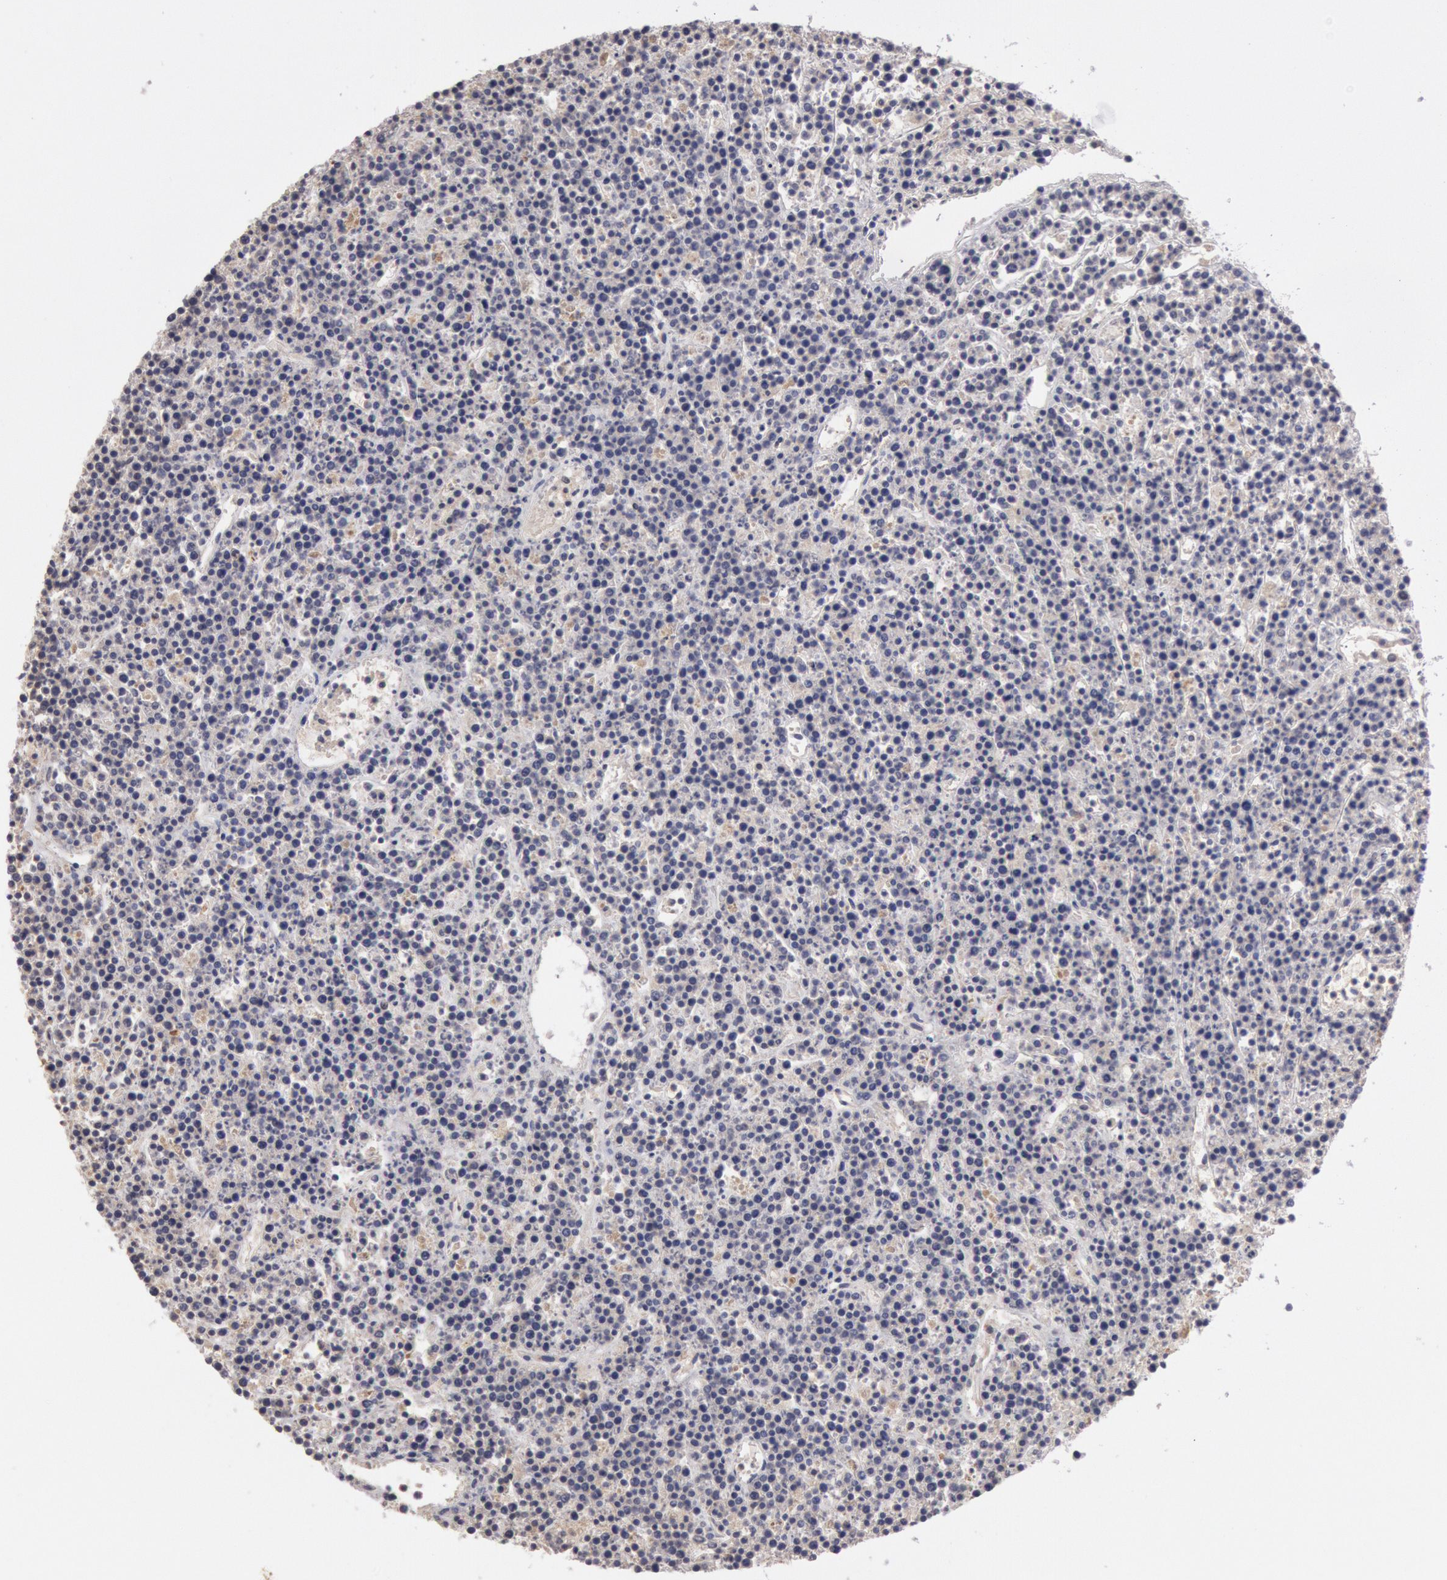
{"staining": {"intensity": "negative", "quantity": "none", "location": "none"}, "tissue": "lymphoma", "cell_type": "Tumor cells", "image_type": "cancer", "snomed": [{"axis": "morphology", "description": "Malignant lymphoma, non-Hodgkin's type, High grade"}, {"axis": "topography", "description": "Ovary"}], "caption": "High magnification brightfield microscopy of high-grade malignant lymphoma, non-Hodgkin's type stained with DAB (3,3'-diaminobenzidine) (brown) and counterstained with hematoxylin (blue): tumor cells show no significant staining.", "gene": "PLA2G6", "patient": {"sex": "female", "age": 56}}